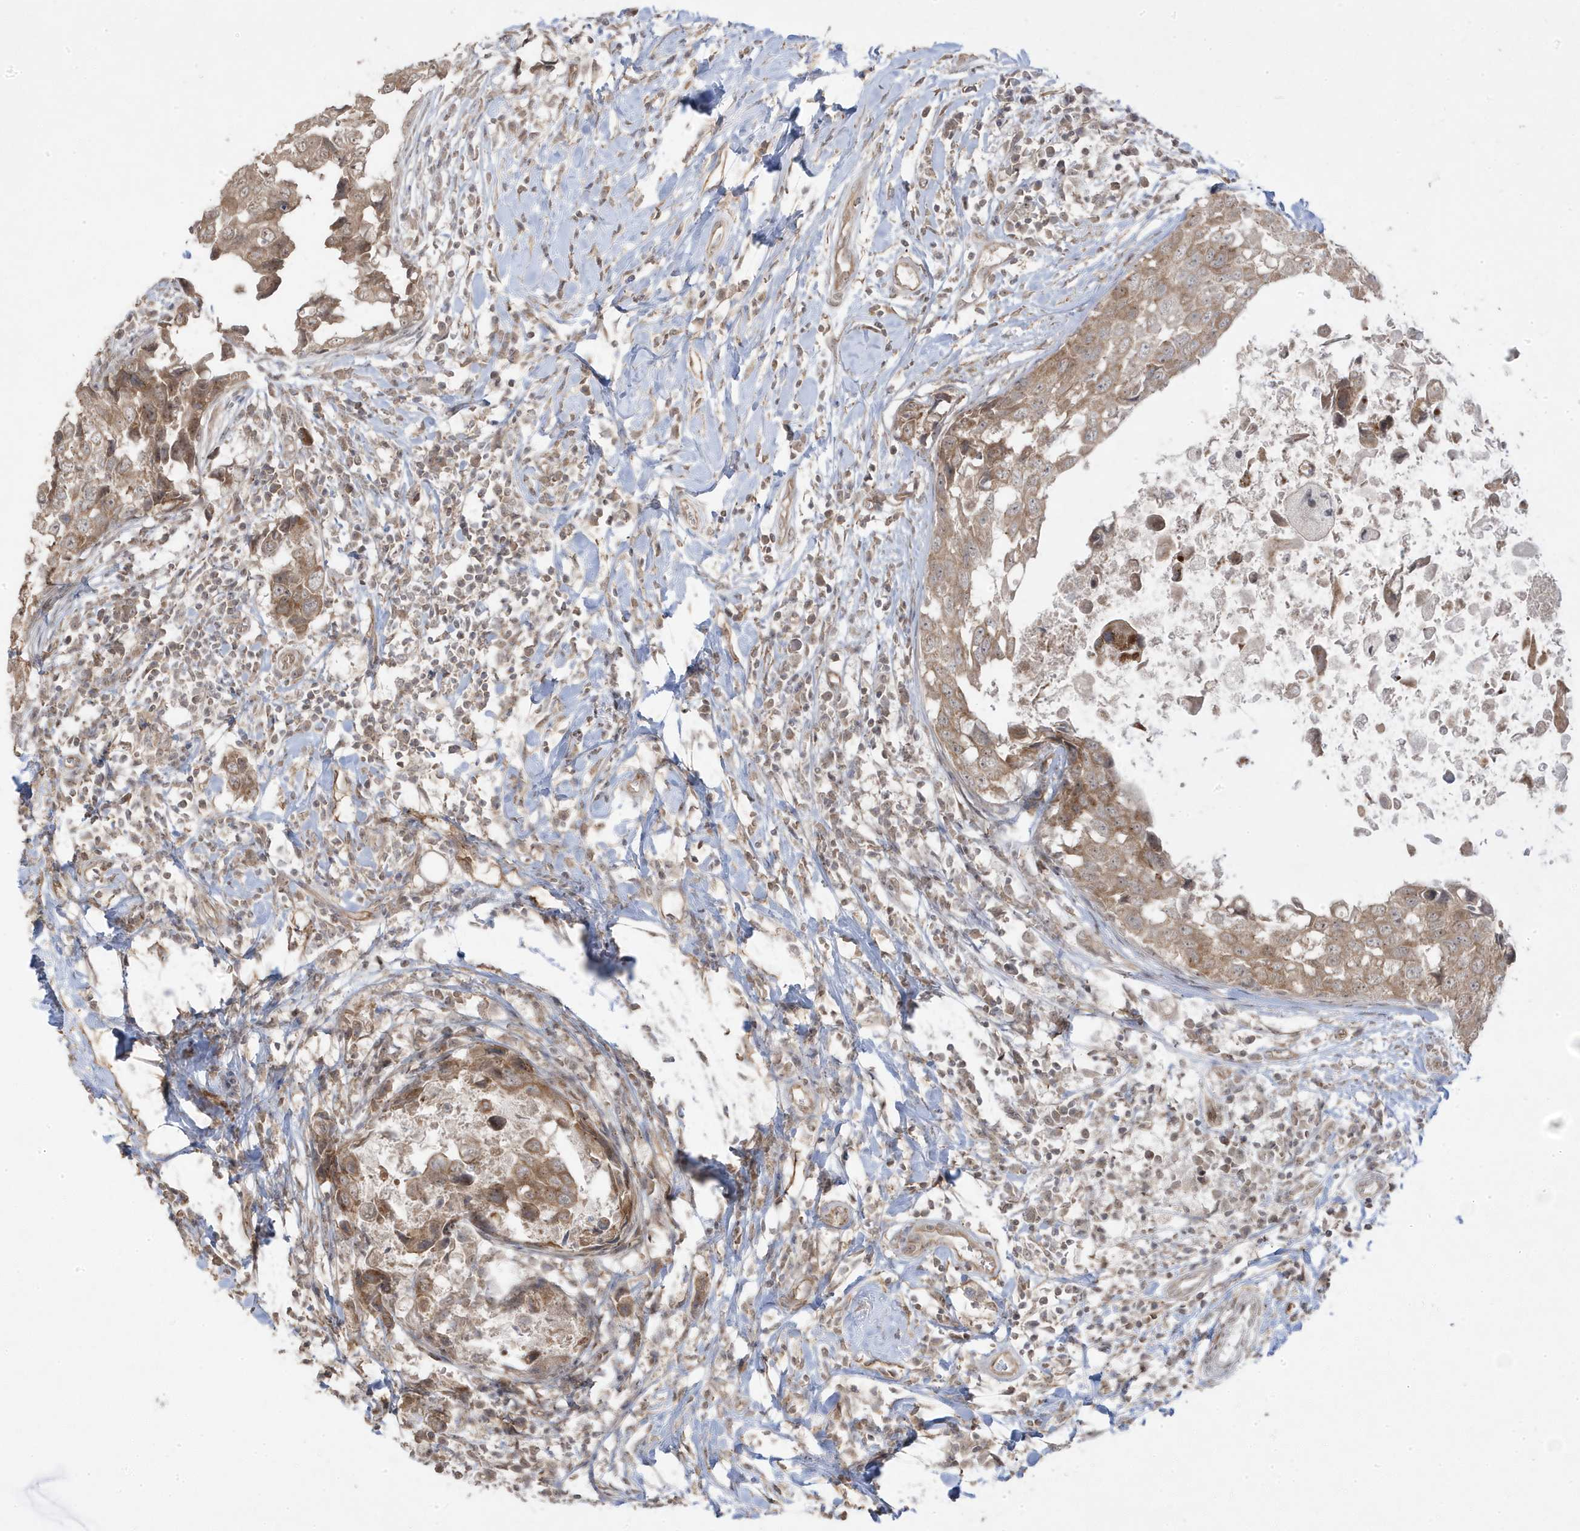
{"staining": {"intensity": "moderate", "quantity": "25%-75%", "location": "cytoplasmic/membranous"}, "tissue": "breast cancer", "cell_type": "Tumor cells", "image_type": "cancer", "snomed": [{"axis": "morphology", "description": "Duct carcinoma"}, {"axis": "topography", "description": "Breast"}], "caption": "IHC image of breast intraductal carcinoma stained for a protein (brown), which demonstrates medium levels of moderate cytoplasmic/membranous expression in about 25%-75% of tumor cells.", "gene": "DNAJC12", "patient": {"sex": "female", "age": 27}}